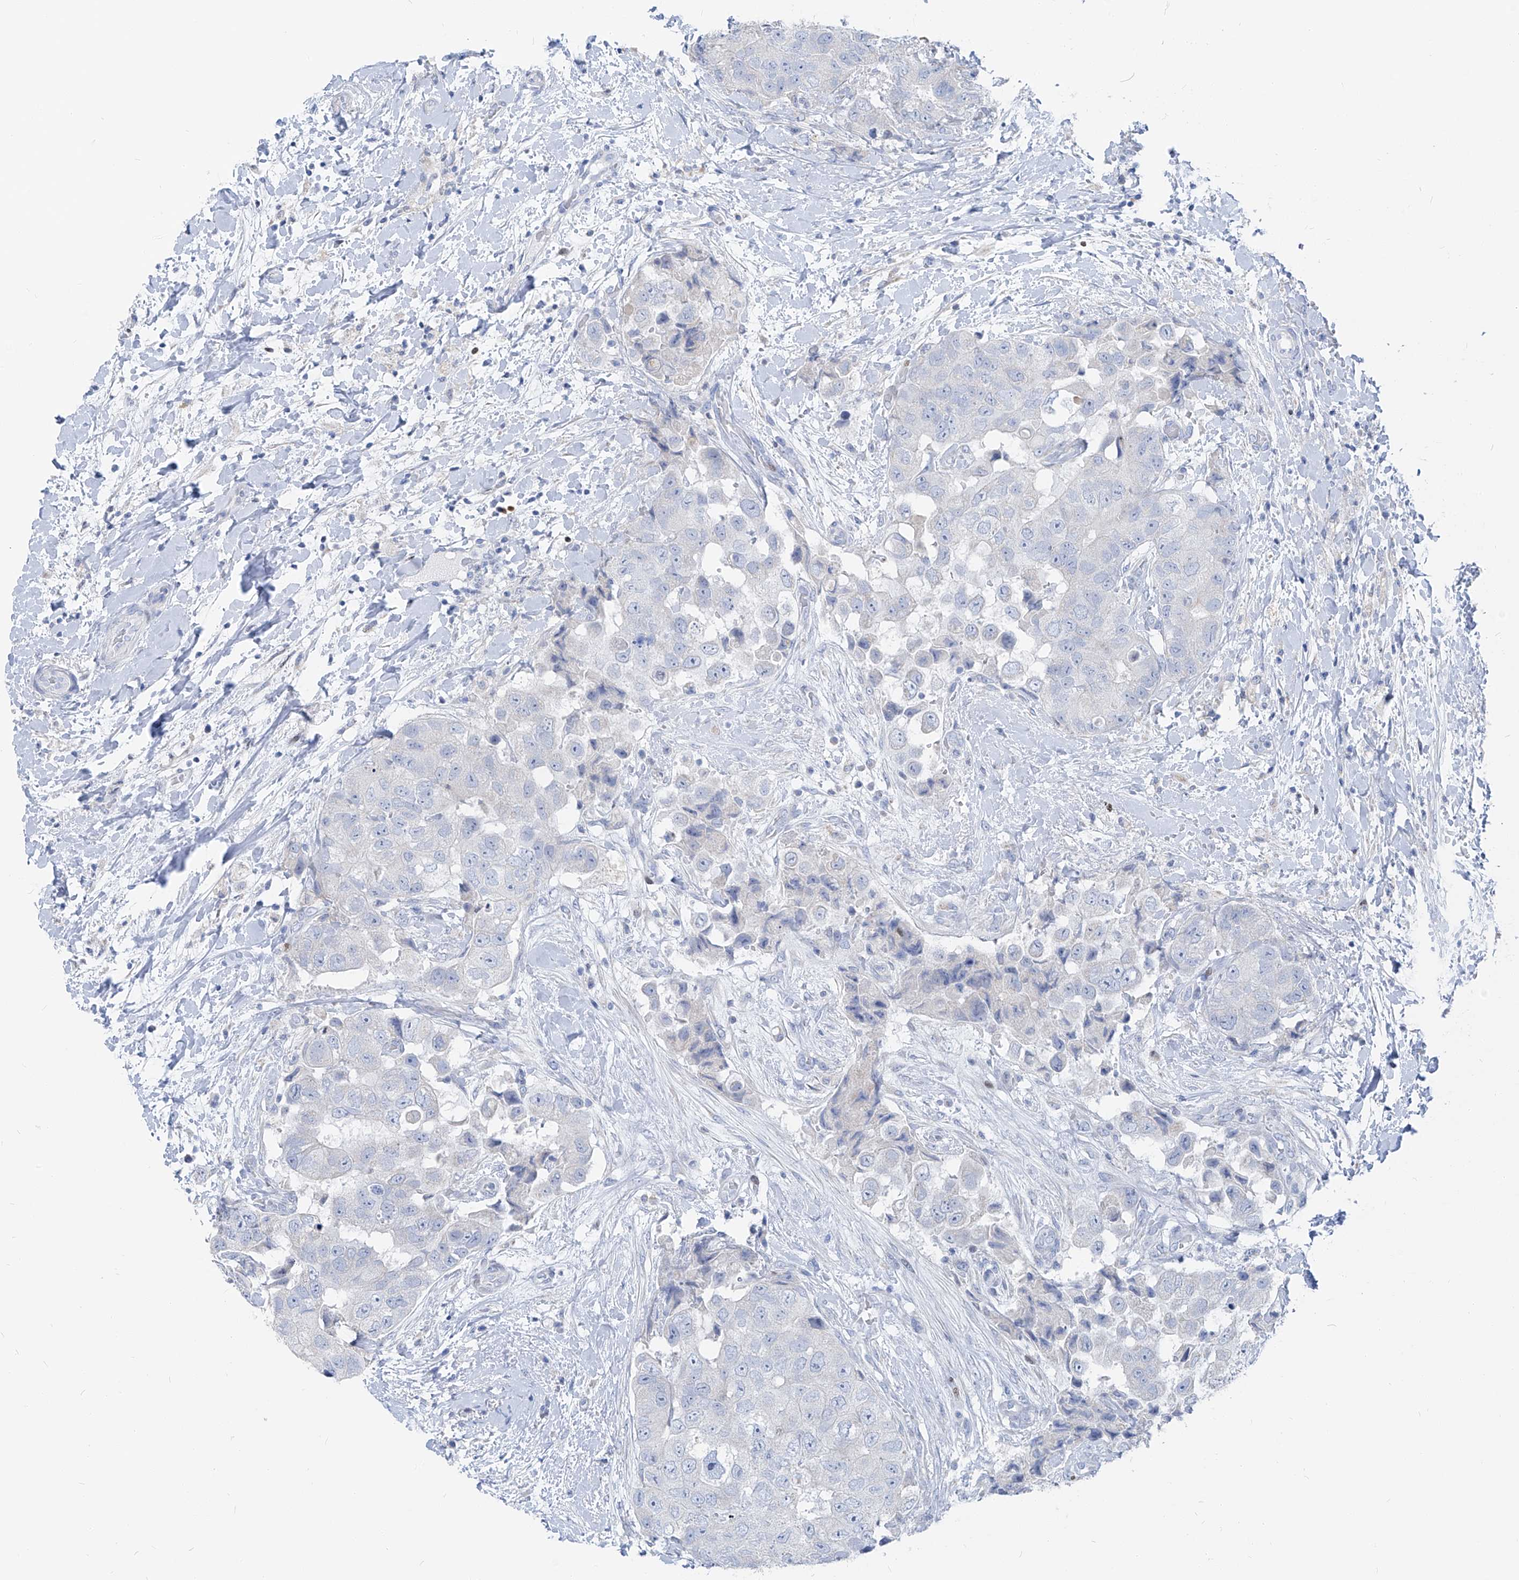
{"staining": {"intensity": "negative", "quantity": "none", "location": "none"}, "tissue": "breast cancer", "cell_type": "Tumor cells", "image_type": "cancer", "snomed": [{"axis": "morphology", "description": "Normal tissue, NOS"}, {"axis": "morphology", "description": "Duct carcinoma"}, {"axis": "topography", "description": "Breast"}], "caption": "High power microscopy photomicrograph of an immunohistochemistry micrograph of breast intraductal carcinoma, revealing no significant staining in tumor cells. (Stains: DAB (3,3'-diaminobenzidine) immunohistochemistry with hematoxylin counter stain, Microscopy: brightfield microscopy at high magnification).", "gene": "FRS3", "patient": {"sex": "female", "age": 62}}